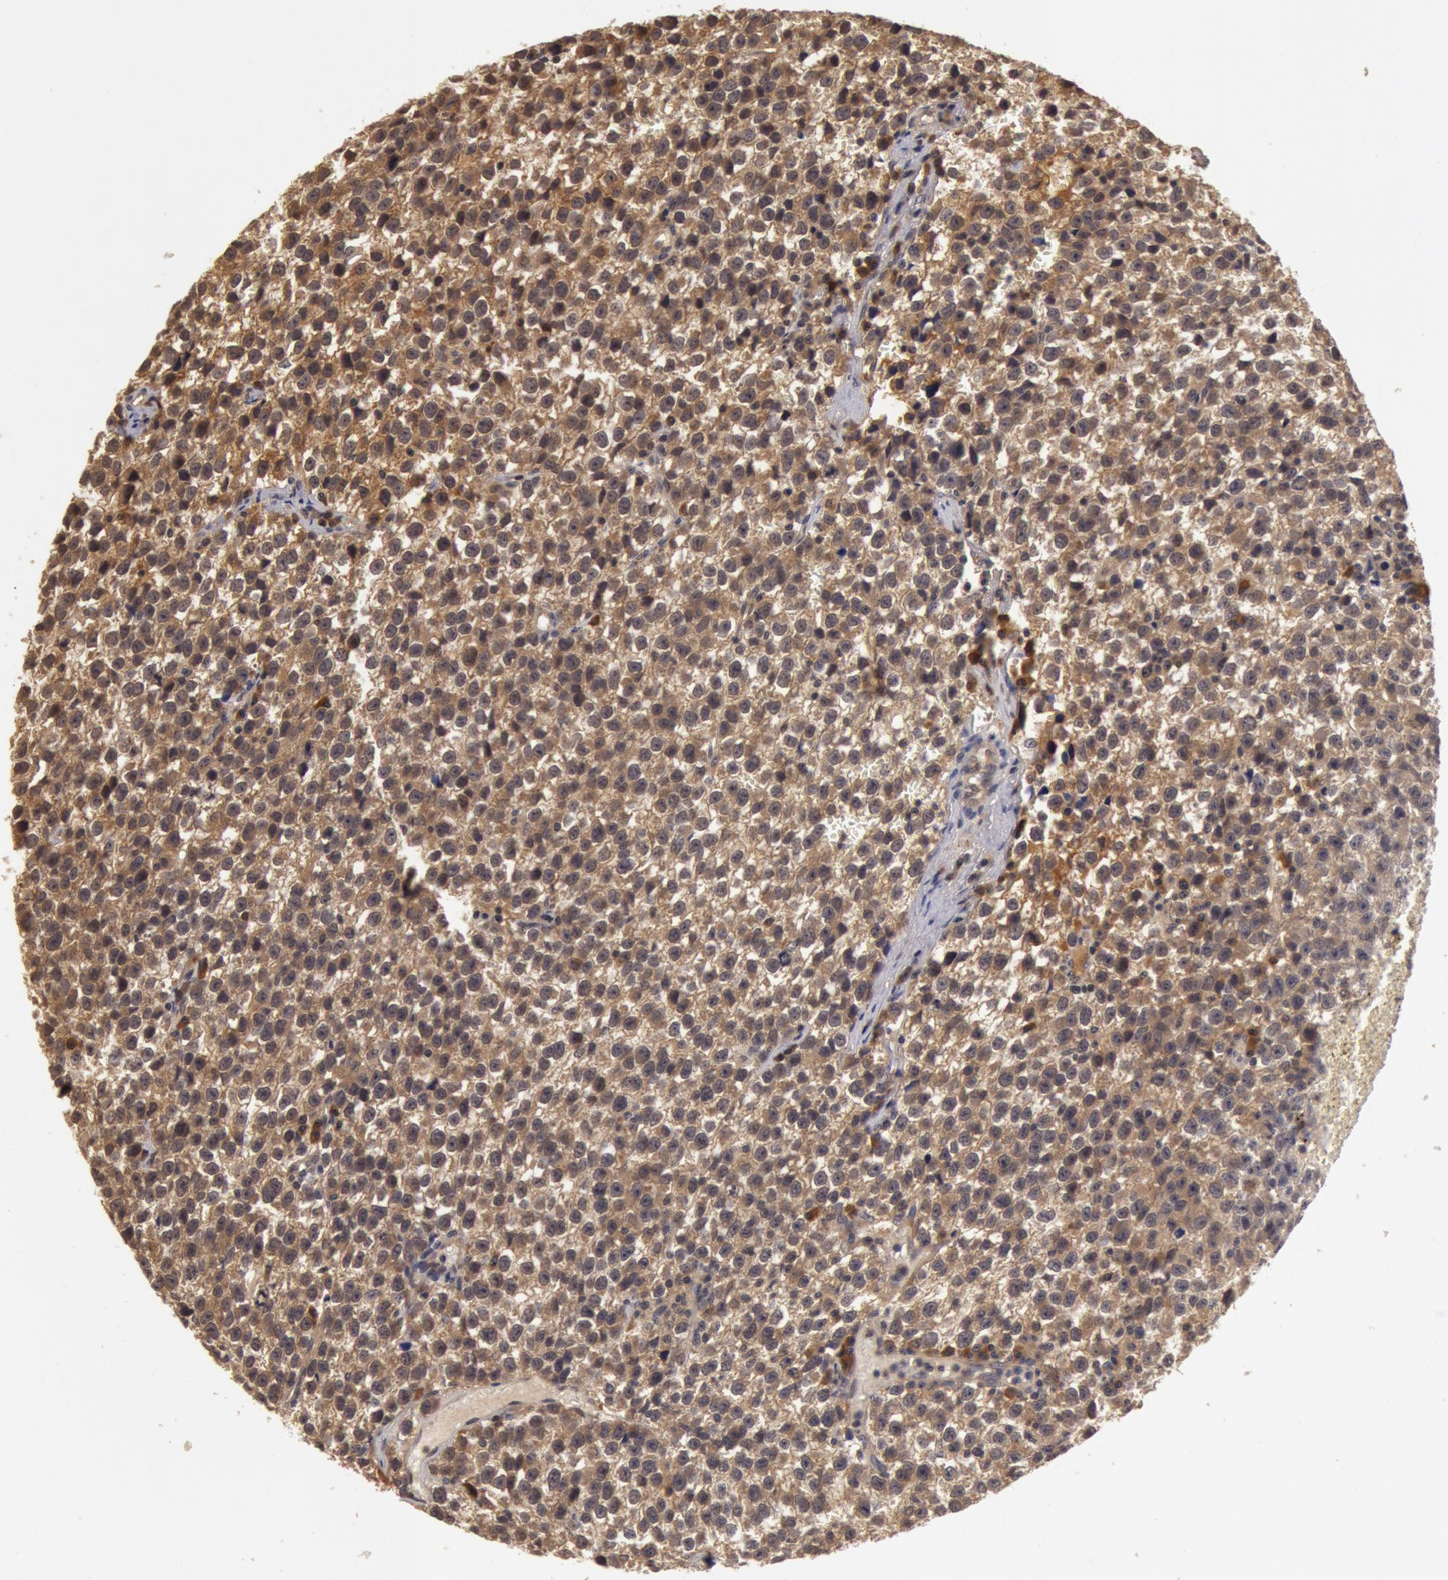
{"staining": {"intensity": "moderate", "quantity": ">75%", "location": "cytoplasmic/membranous"}, "tissue": "testis cancer", "cell_type": "Tumor cells", "image_type": "cancer", "snomed": [{"axis": "morphology", "description": "Seminoma, NOS"}, {"axis": "topography", "description": "Testis"}], "caption": "Seminoma (testis) stained with a brown dye displays moderate cytoplasmic/membranous positive staining in approximately >75% of tumor cells.", "gene": "BCHE", "patient": {"sex": "male", "age": 35}}